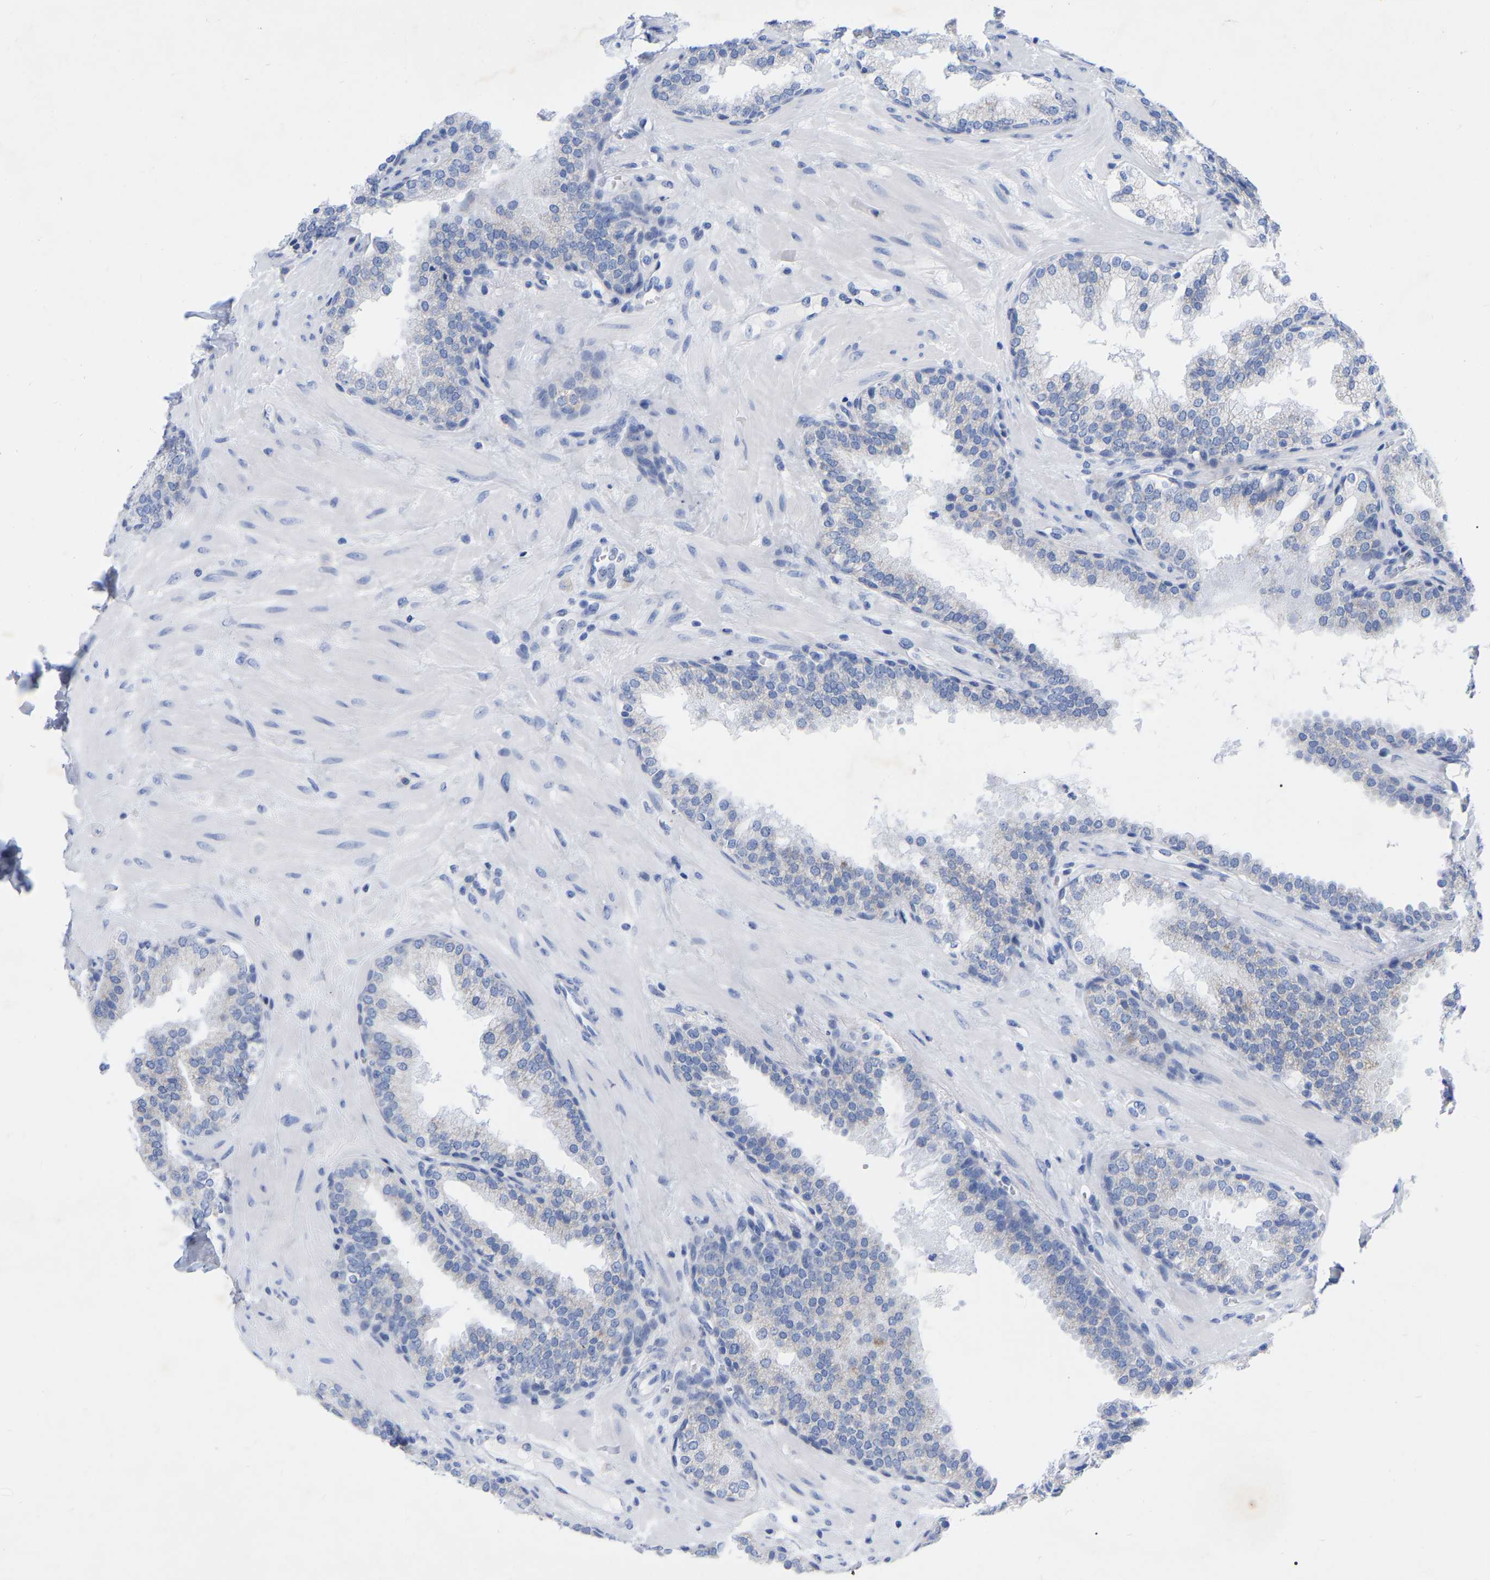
{"staining": {"intensity": "negative", "quantity": "none", "location": "none"}, "tissue": "prostate", "cell_type": "Glandular cells", "image_type": "normal", "snomed": [{"axis": "morphology", "description": "Normal tissue, NOS"}, {"axis": "topography", "description": "Prostate"}], "caption": "Photomicrograph shows no significant protein positivity in glandular cells of unremarkable prostate. (Brightfield microscopy of DAB (3,3'-diaminobenzidine) IHC at high magnification).", "gene": "ZNF629", "patient": {"sex": "male", "age": 51}}